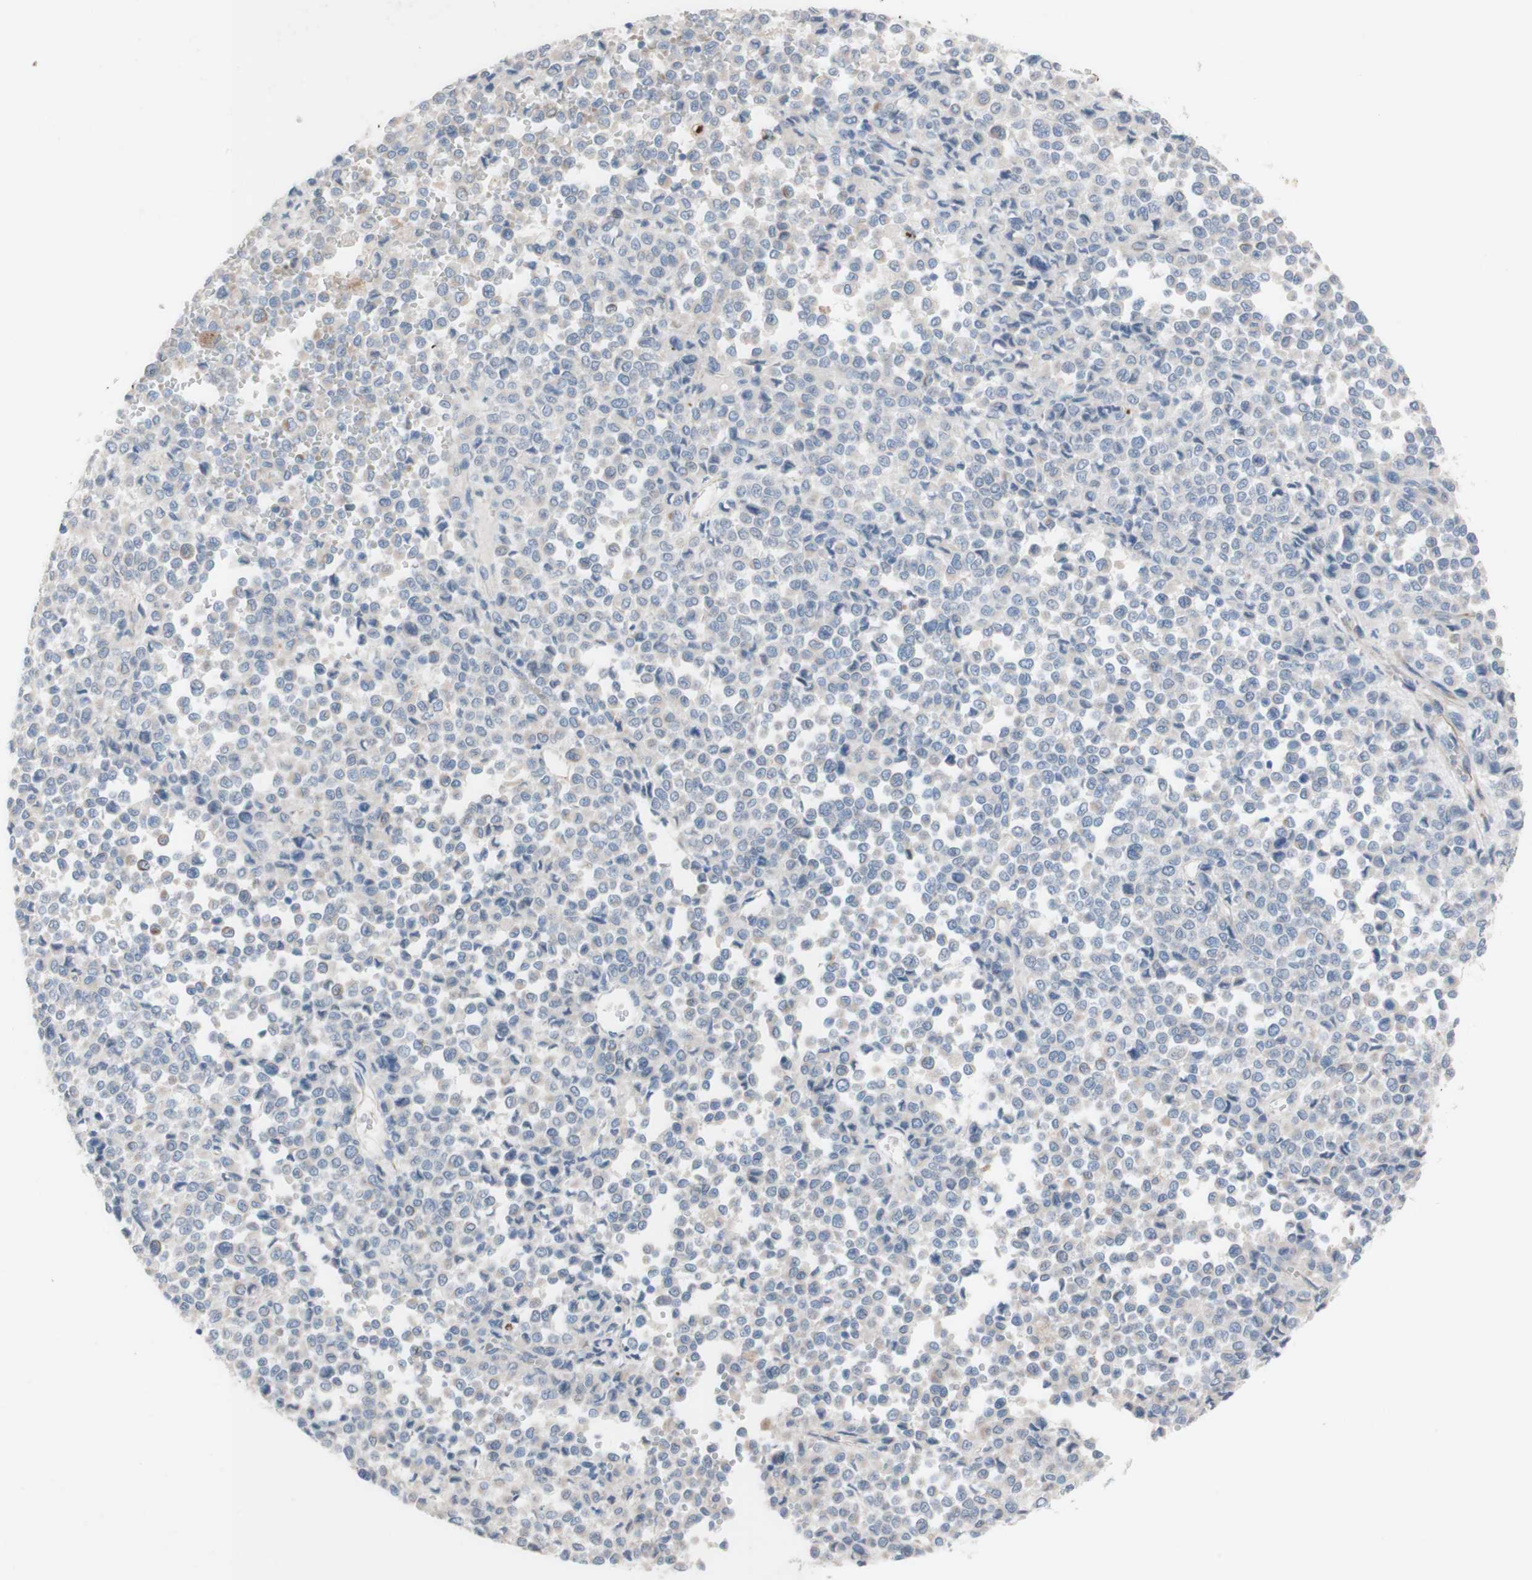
{"staining": {"intensity": "weak", "quantity": "<25%", "location": "cytoplasmic/membranous"}, "tissue": "melanoma", "cell_type": "Tumor cells", "image_type": "cancer", "snomed": [{"axis": "morphology", "description": "Malignant melanoma, Metastatic site"}, {"axis": "topography", "description": "Pancreas"}], "caption": "Immunohistochemistry of human melanoma demonstrates no expression in tumor cells.", "gene": "AGPAT5", "patient": {"sex": "female", "age": 30}}